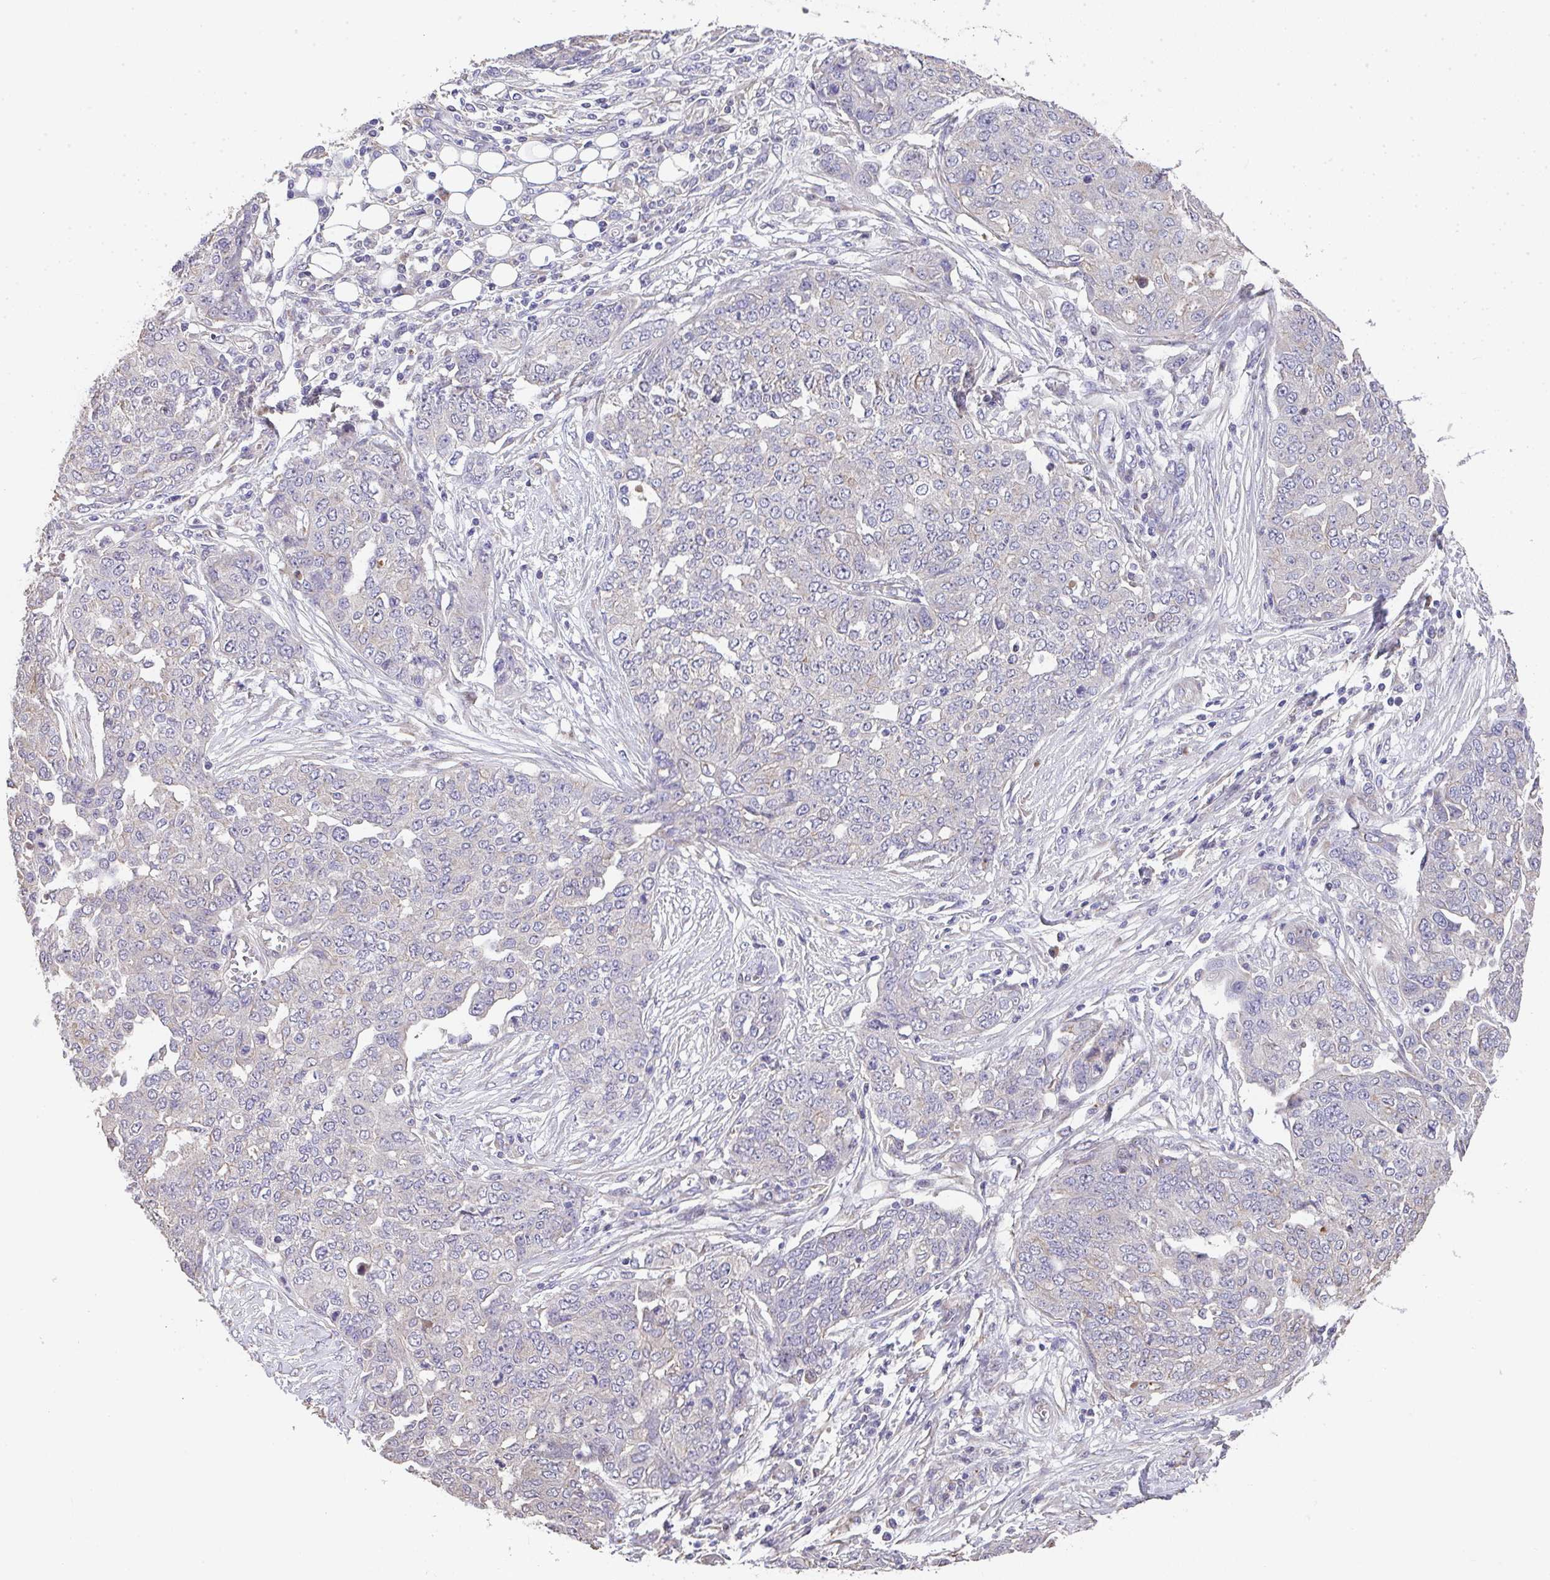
{"staining": {"intensity": "negative", "quantity": "none", "location": "none"}, "tissue": "ovarian cancer", "cell_type": "Tumor cells", "image_type": "cancer", "snomed": [{"axis": "morphology", "description": "Cystadenocarcinoma, serous, NOS"}, {"axis": "topography", "description": "Soft tissue"}, {"axis": "topography", "description": "Ovary"}], "caption": "The histopathology image exhibits no staining of tumor cells in ovarian cancer (serous cystadenocarcinoma).", "gene": "RUNDC3B", "patient": {"sex": "female", "age": 57}}